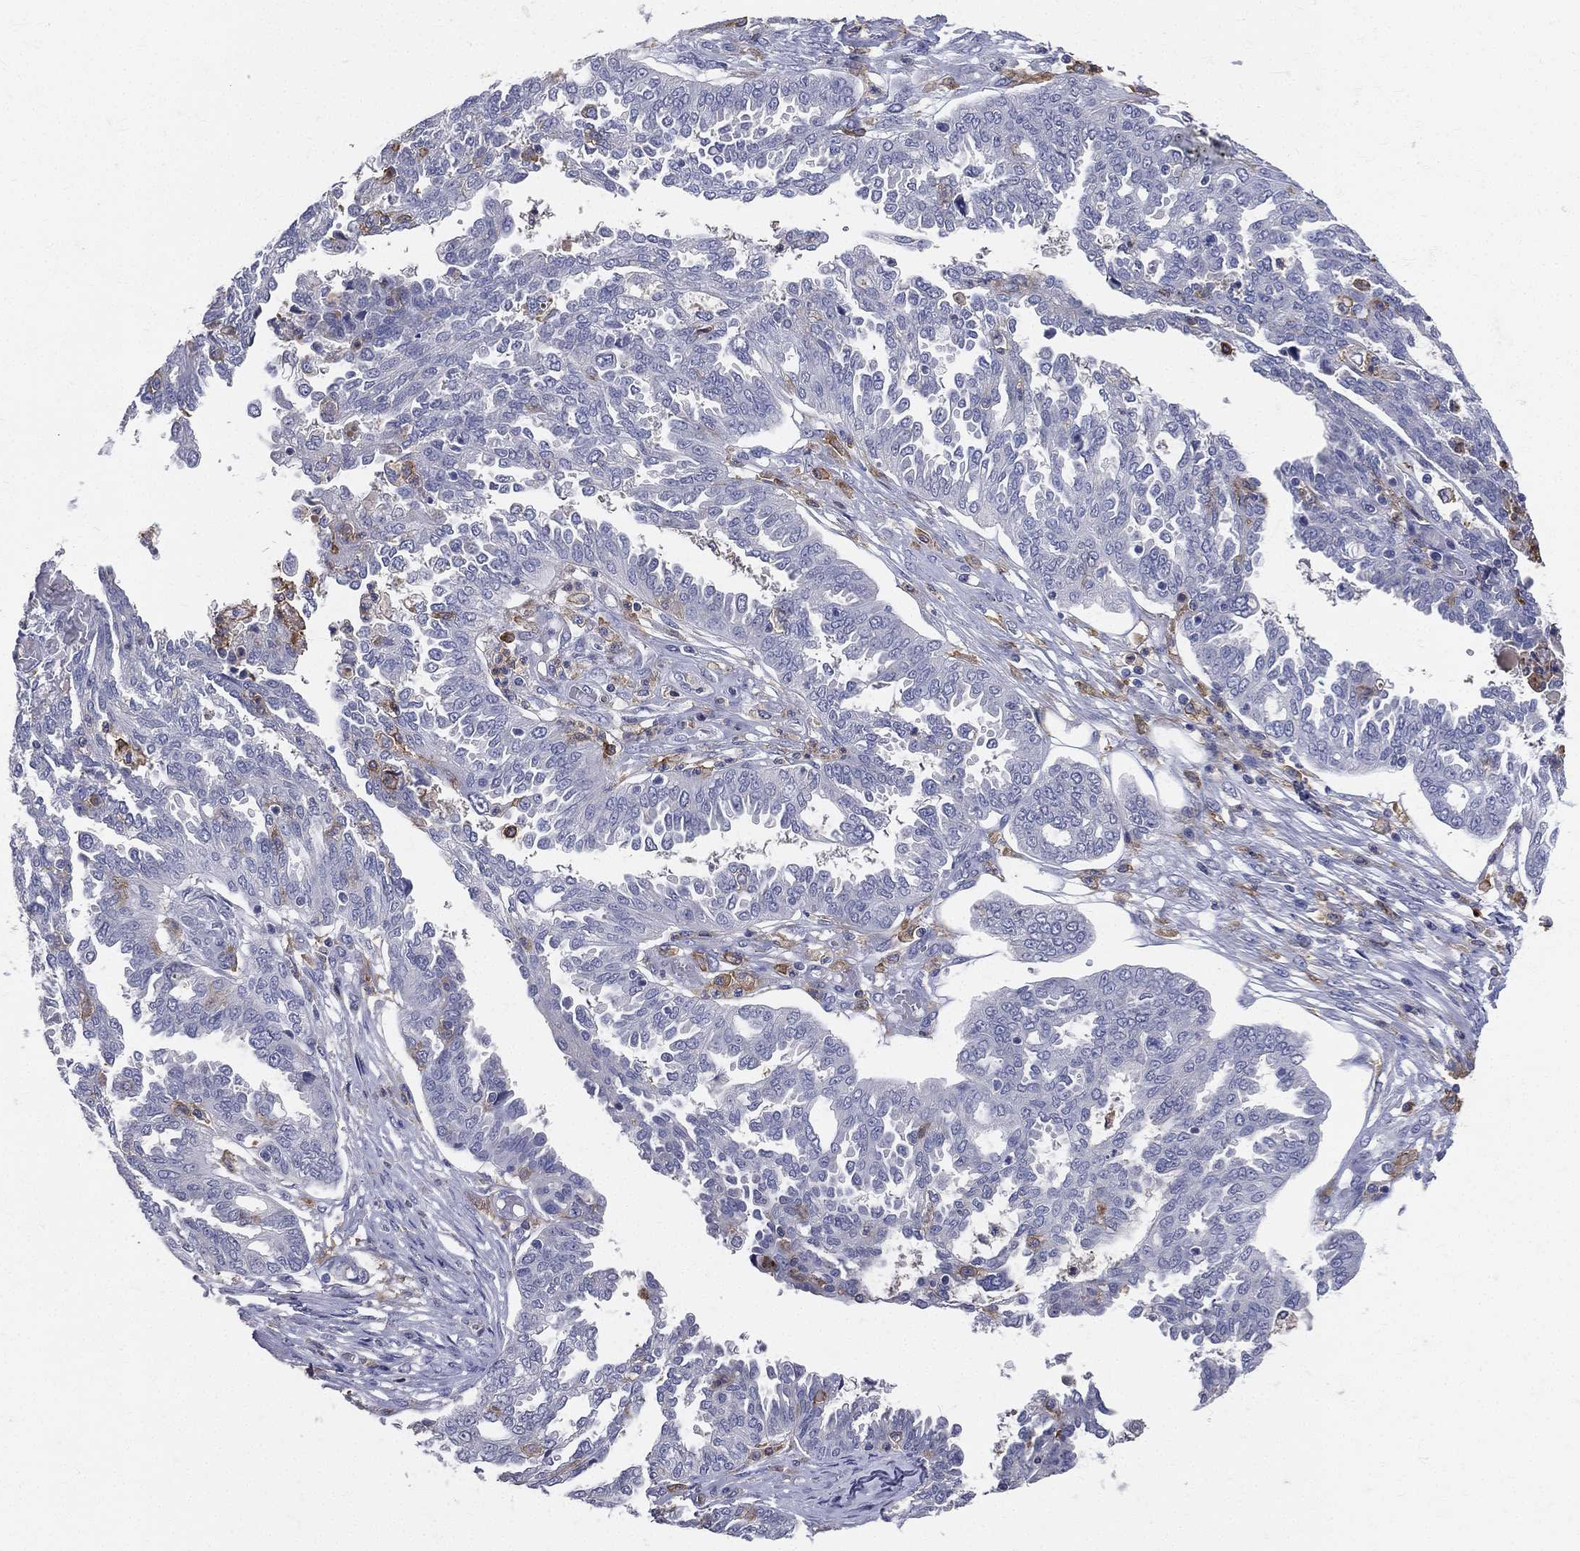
{"staining": {"intensity": "negative", "quantity": "none", "location": "none"}, "tissue": "ovarian cancer", "cell_type": "Tumor cells", "image_type": "cancer", "snomed": [{"axis": "morphology", "description": "Cystadenocarcinoma, serous, NOS"}, {"axis": "topography", "description": "Ovary"}], "caption": "Human ovarian cancer (serous cystadenocarcinoma) stained for a protein using immunohistochemistry (IHC) displays no positivity in tumor cells.", "gene": "CD33", "patient": {"sex": "female", "age": 67}}